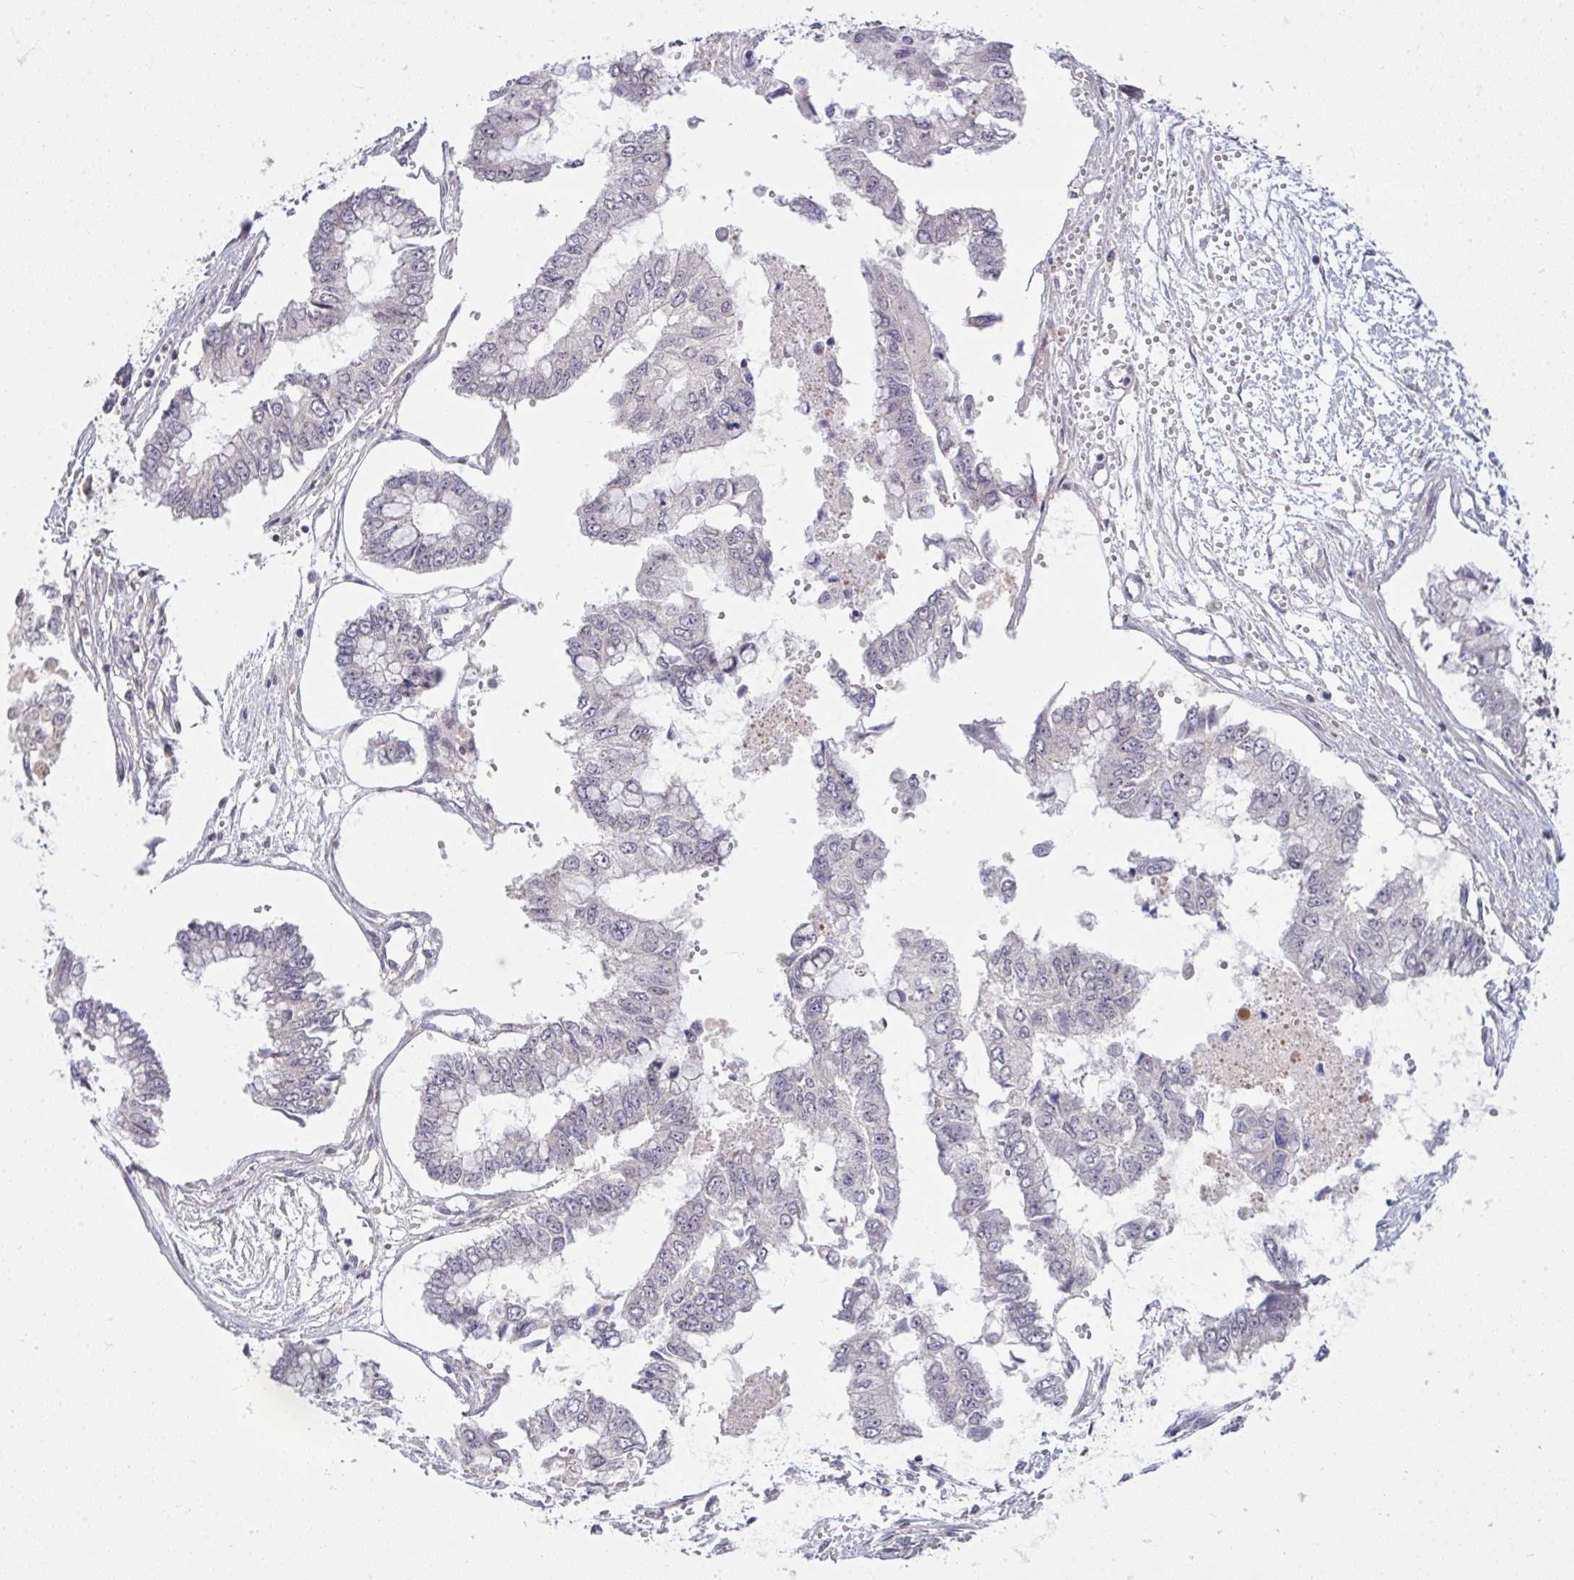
{"staining": {"intensity": "negative", "quantity": "none", "location": "none"}, "tissue": "ovarian cancer", "cell_type": "Tumor cells", "image_type": "cancer", "snomed": [{"axis": "morphology", "description": "Cystadenocarcinoma, mucinous, NOS"}, {"axis": "topography", "description": "Ovary"}], "caption": "This is a histopathology image of immunohistochemistry (IHC) staining of mucinous cystadenocarcinoma (ovarian), which shows no positivity in tumor cells.", "gene": "SLC9A6", "patient": {"sex": "female", "age": 72}}